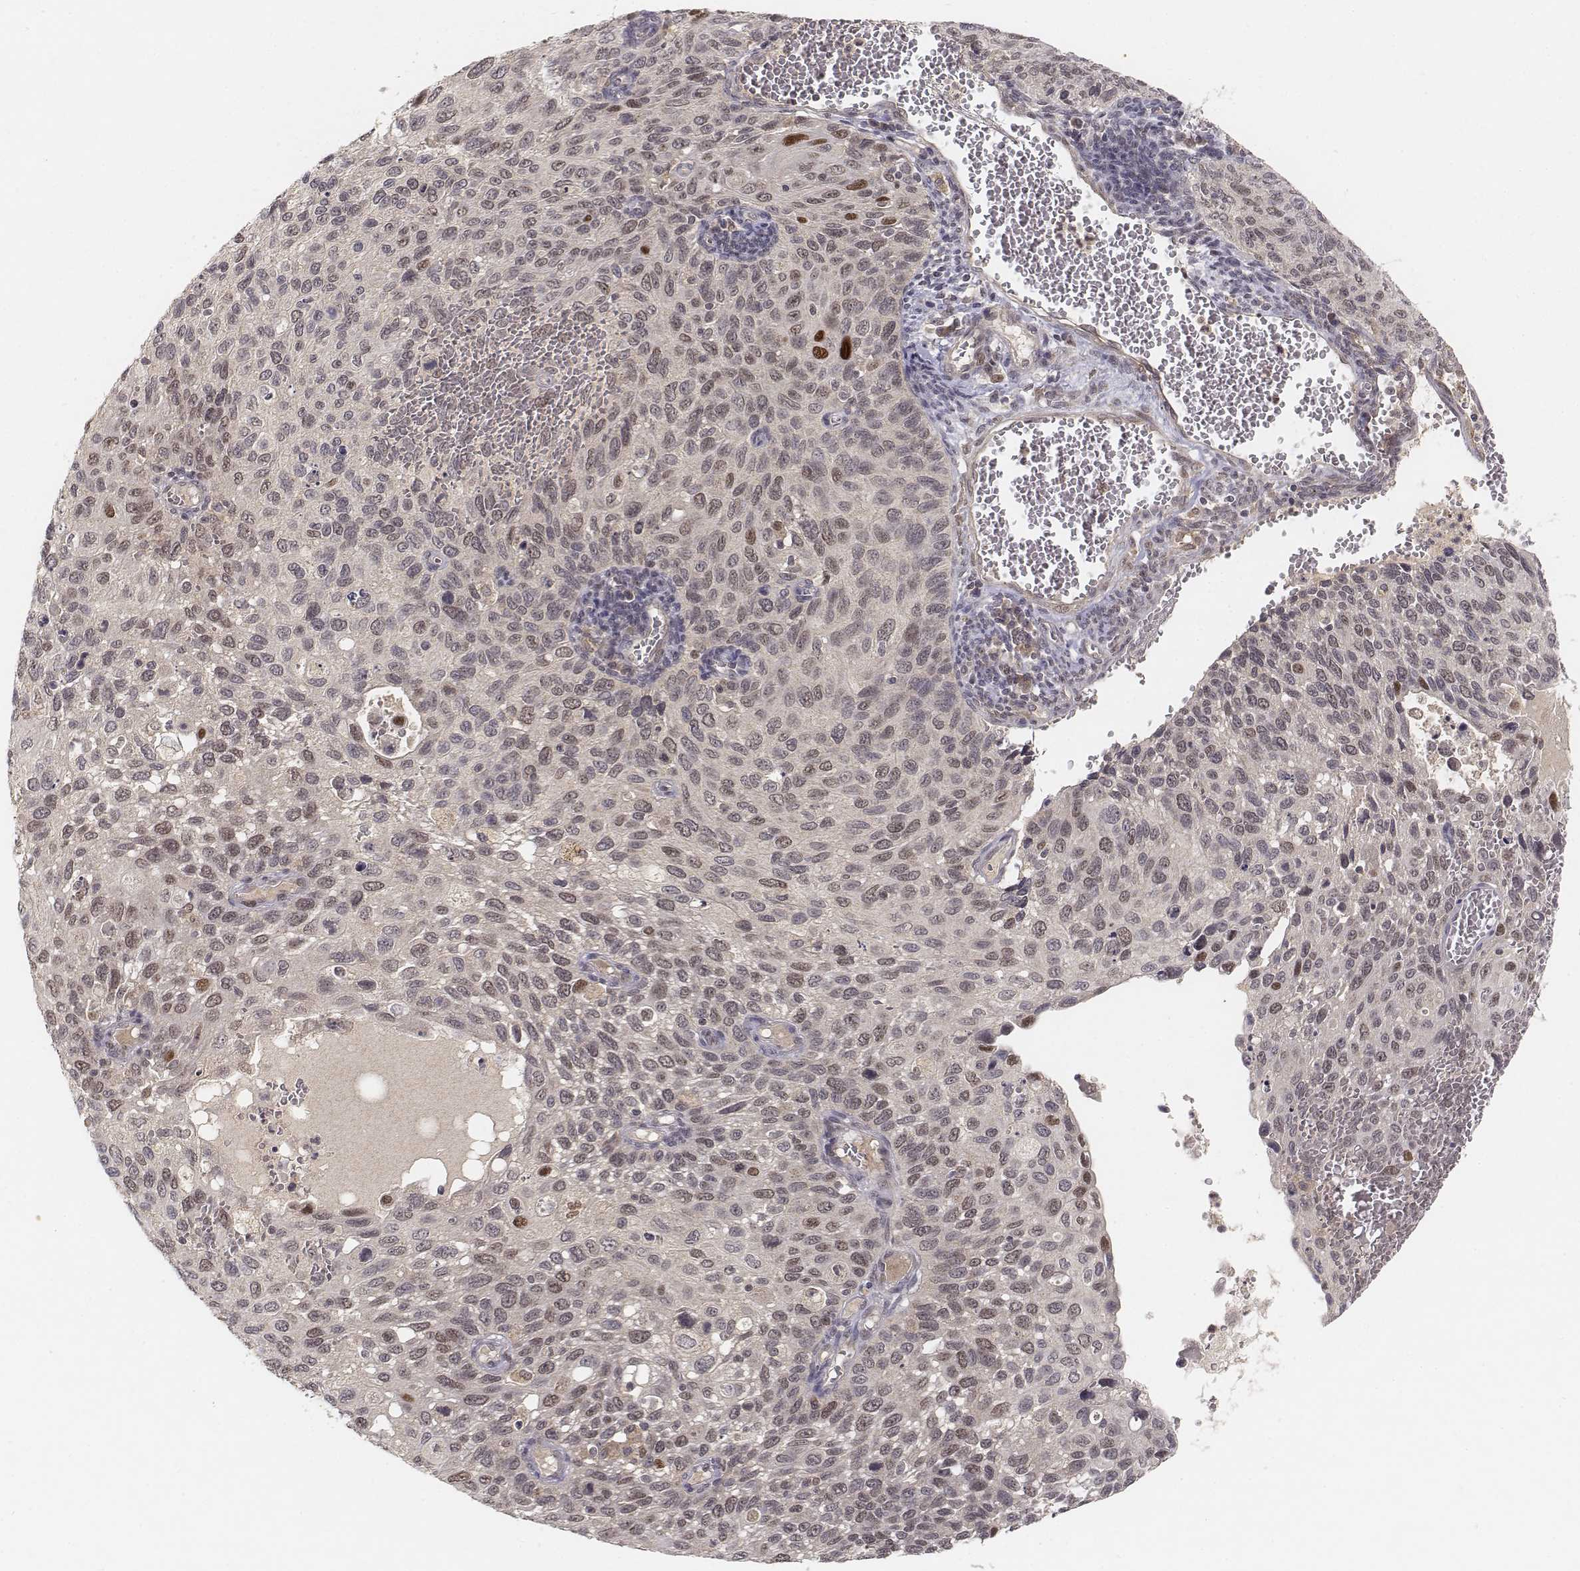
{"staining": {"intensity": "moderate", "quantity": "<25%", "location": "nuclear"}, "tissue": "cervical cancer", "cell_type": "Tumor cells", "image_type": "cancer", "snomed": [{"axis": "morphology", "description": "Squamous cell carcinoma, NOS"}, {"axis": "topography", "description": "Cervix"}], "caption": "An image of cervical squamous cell carcinoma stained for a protein displays moderate nuclear brown staining in tumor cells.", "gene": "FANCD2", "patient": {"sex": "female", "age": 70}}